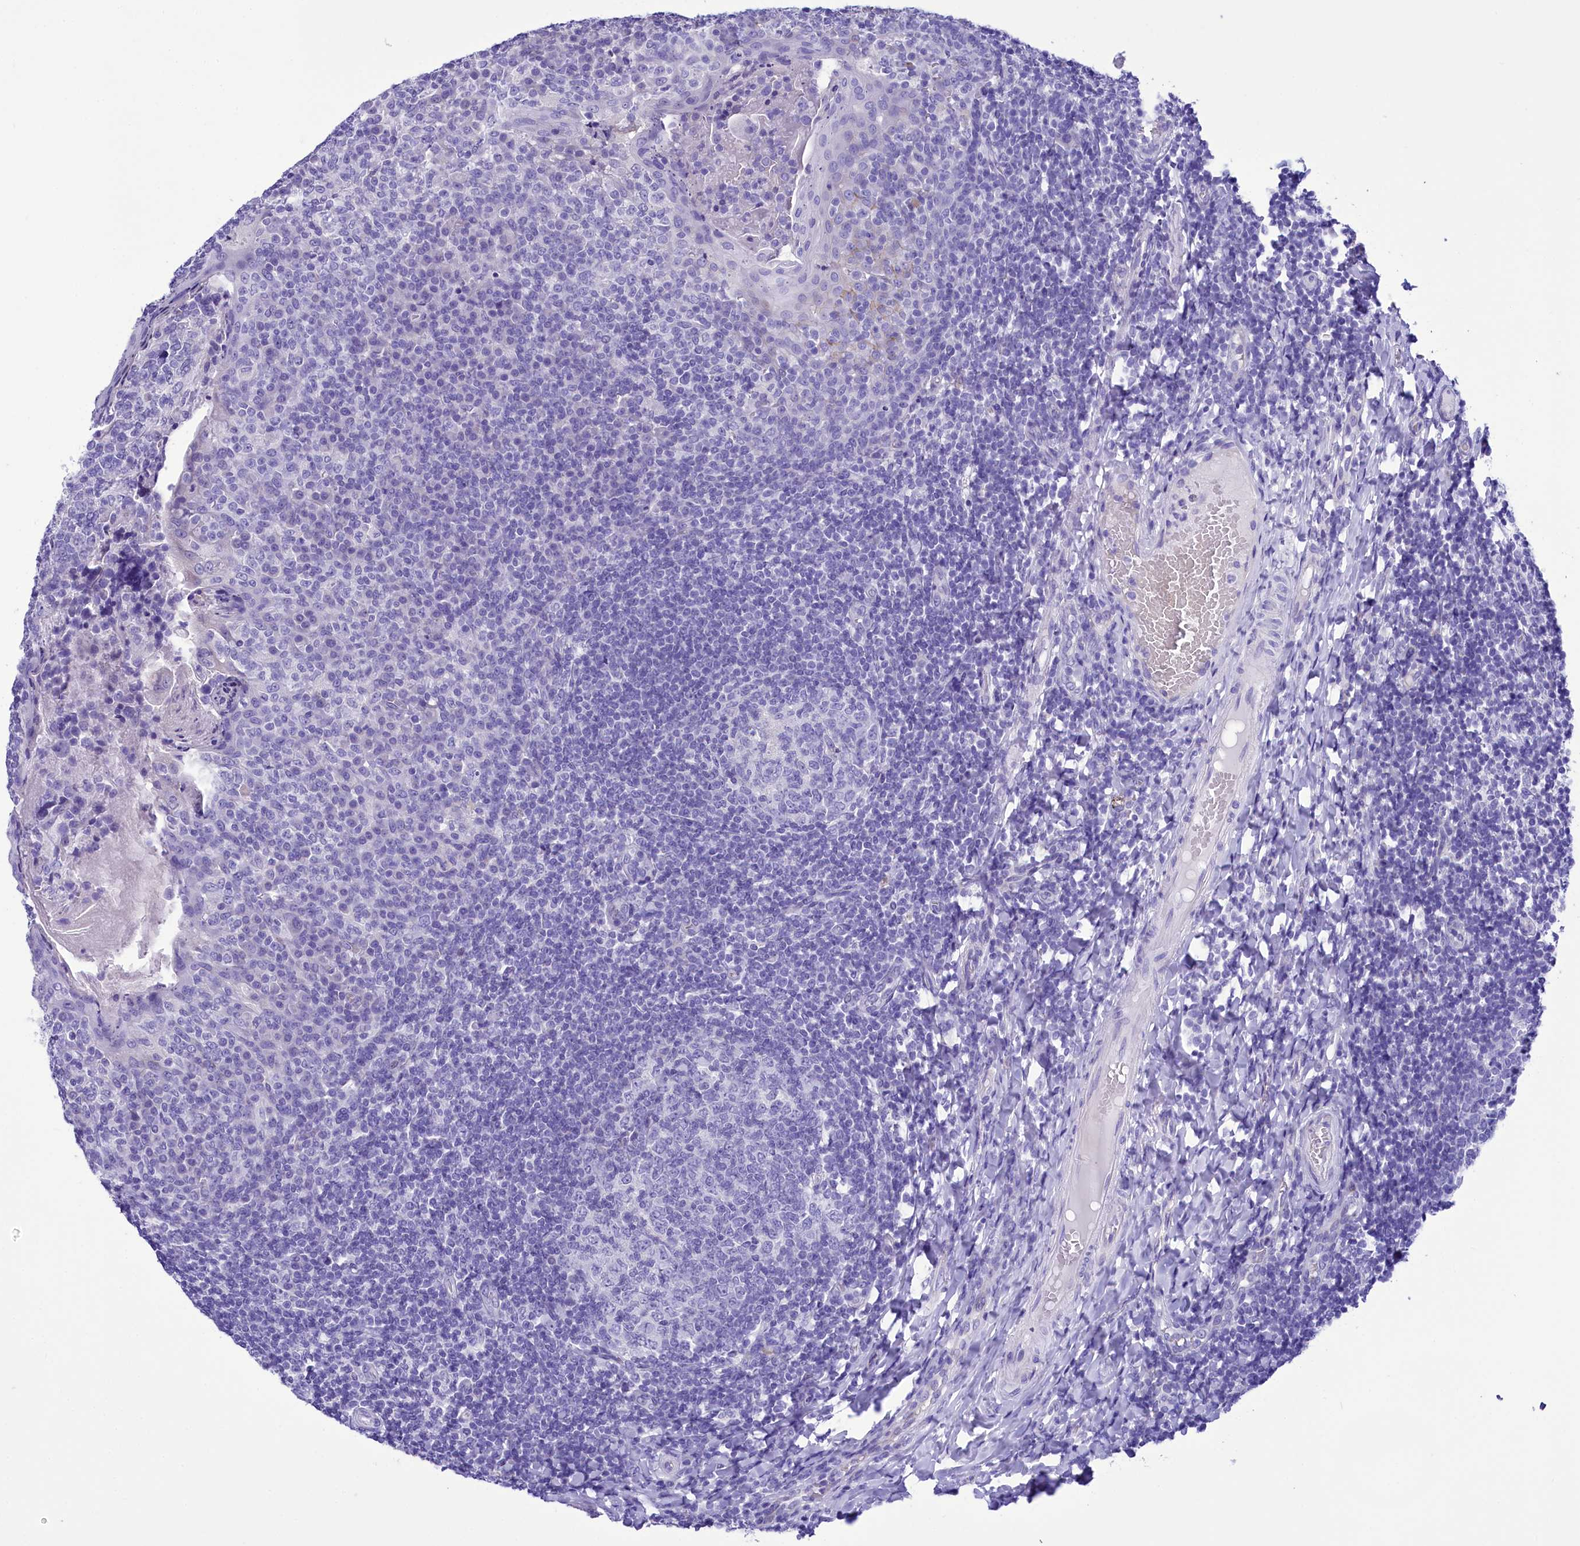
{"staining": {"intensity": "negative", "quantity": "none", "location": "none"}, "tissue": "tonsil", "cell_type": "Germinal center cells", "image_type": "normal", "snomed": [{"axis": "morphology", "description": "Normal tissue, NOS"}, {"axis": "topography", "description": "Tonsil"}], "caption": "Human tonsil stained for a protein using IHC displays no staining in germinal center cells.", "gene": "TTC36", "patient": {"sex": "female", "age": 19}}